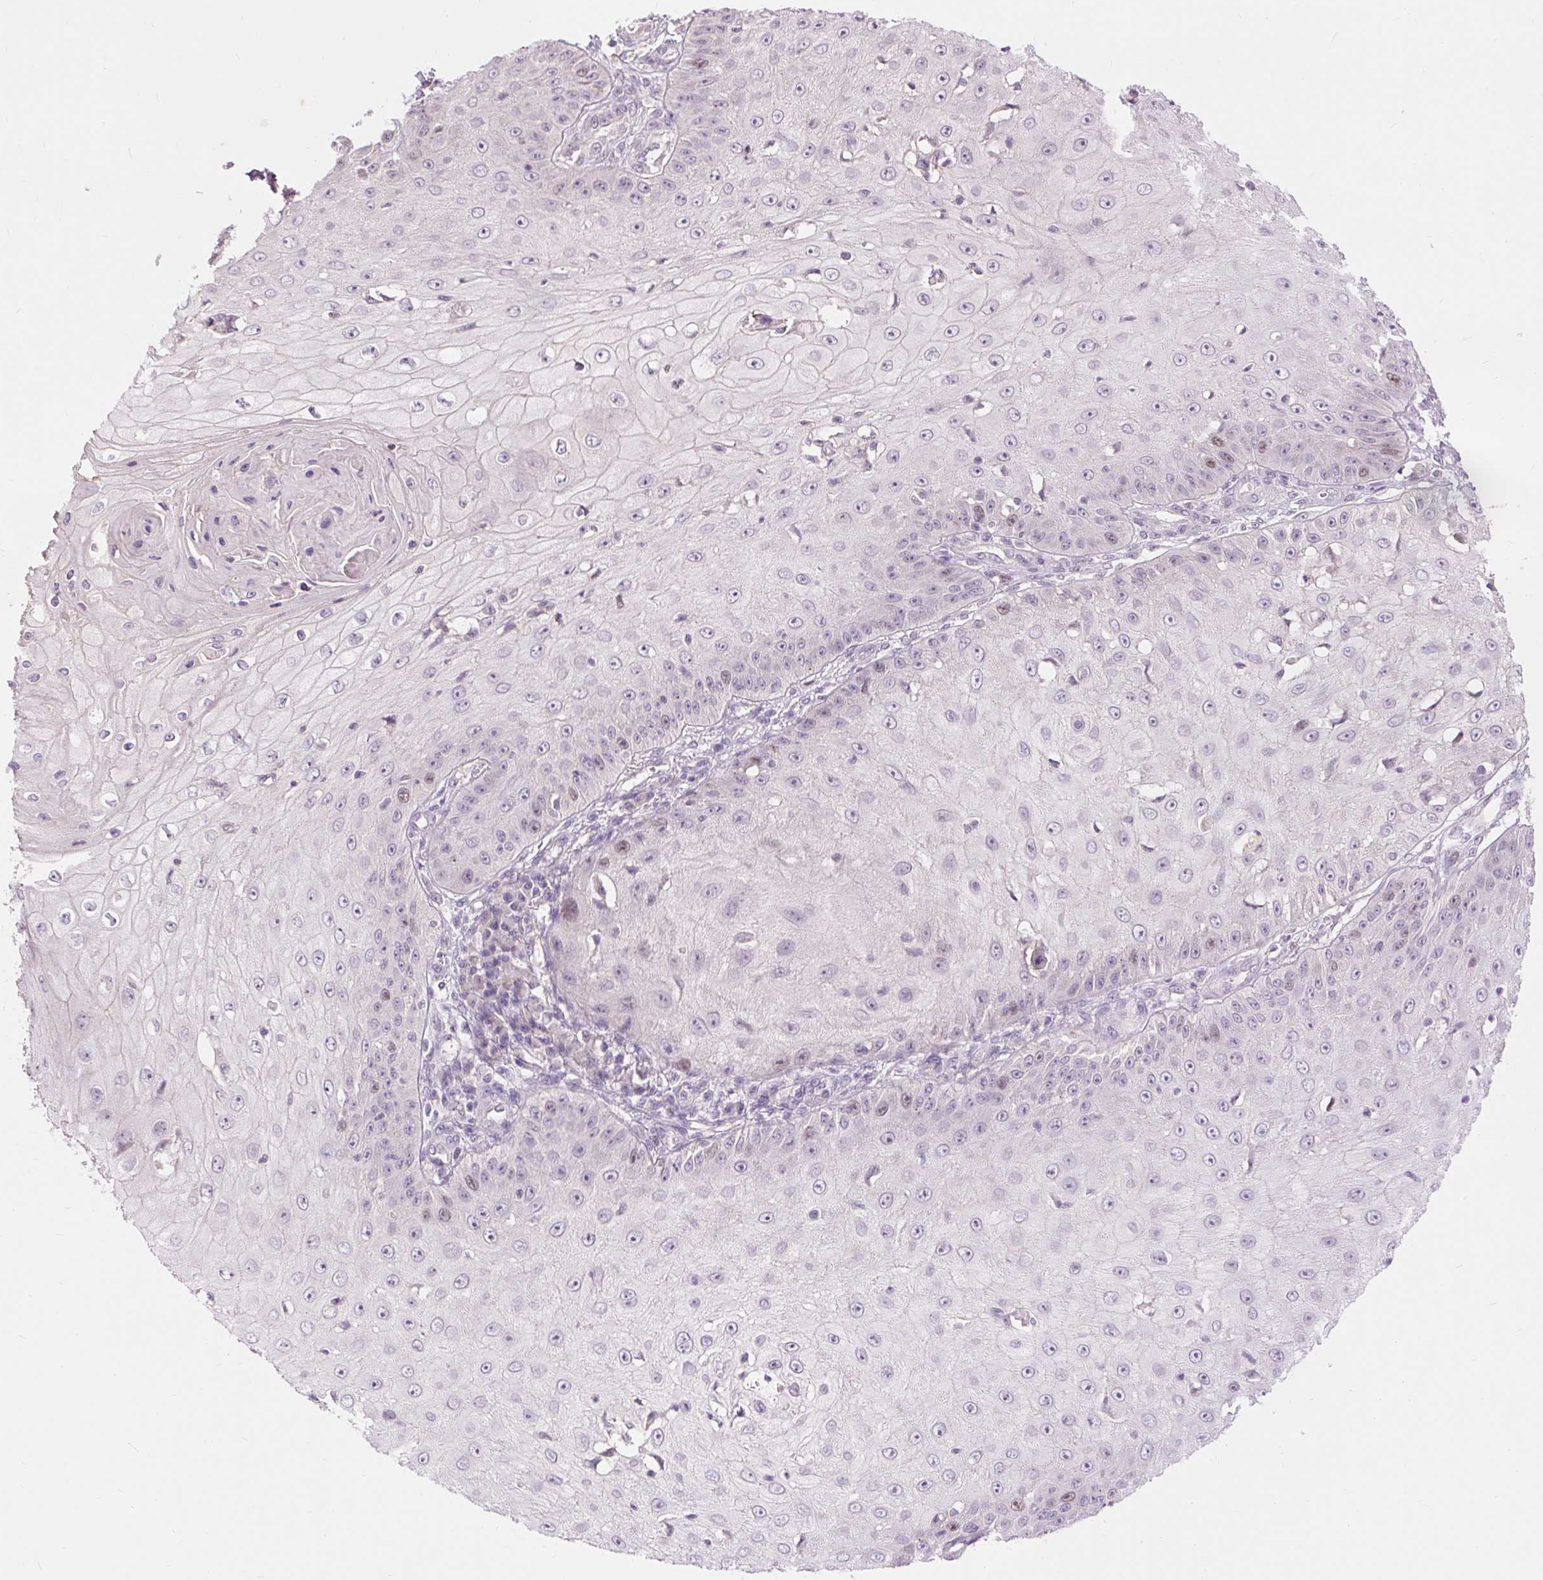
{"staining": {"intensity": "moderate", "quantity": "<25%", "location": "nuclear"}, "tissue": "skin cancer", "cell_type": "Tumor cells", "image_type": "cancer", "snomed": [{"axis": "morphology", "description": "Squamous cell carcinoma, NOS"}, {"axis": "topography", "description": "Skin"}], "caption": "This image displays immunohistochemistry (IHC) staining of human skin cancer, with low moderate nuclear staining in about <25% of tumor cells.", "gene": "RACGAP1", "patient": {"sex": "male", "age": 70}}